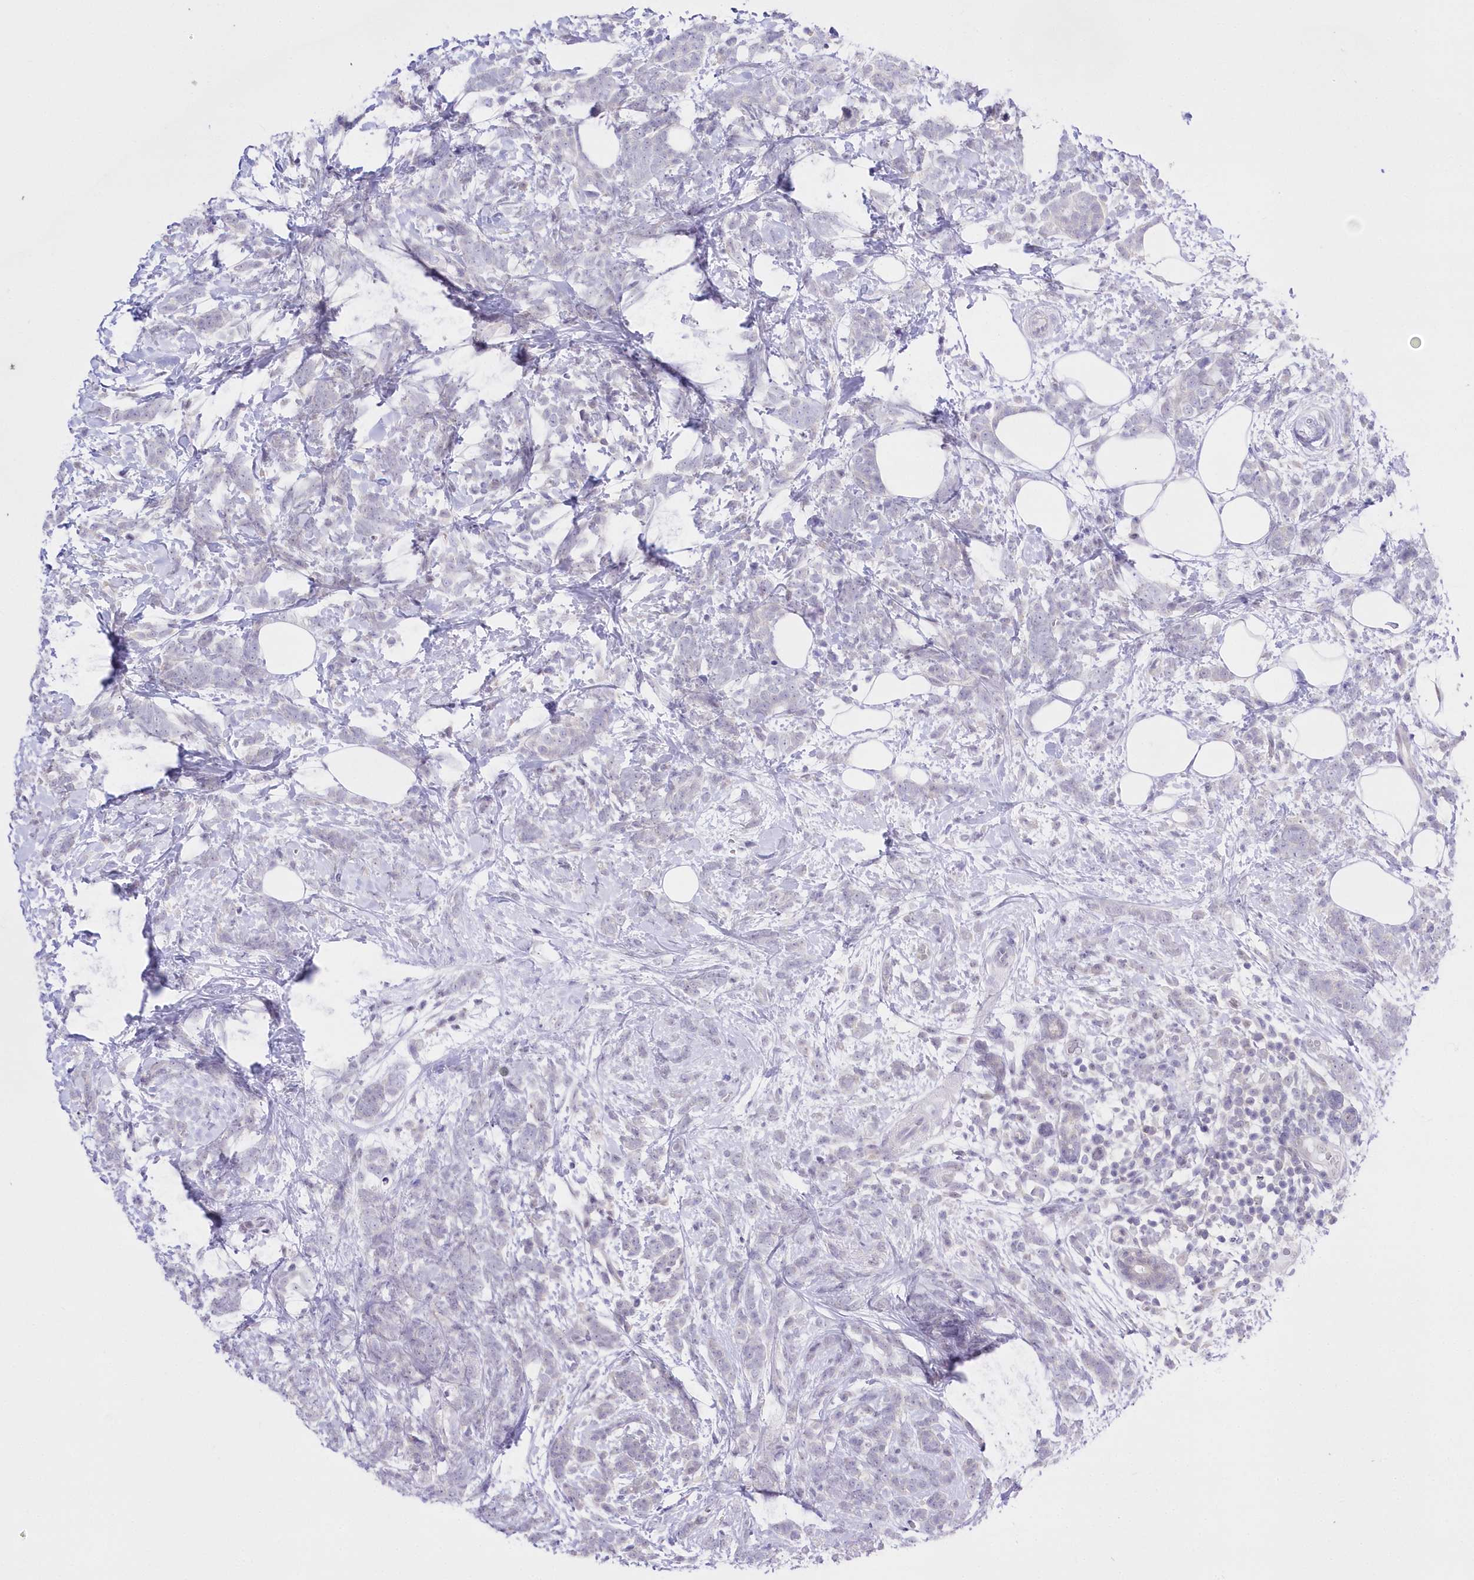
{"staining": {"intensity": "negative", "quantity": "none", "location": "none"}, "tissue": "breast cancer", "cell_type": "Tumor cells", "image_type": "cancer", "snomed": [{"axis": "morphology", "description": "Lobular carcinoma"}, {"axis": "topography", "description": "Breast"}], "caption": "Breast lobular carcinoma stained for a protein using IHC demonstrates no expression tumor cells.", "gene": "UBA6", "patient": {"sex": "female", "age": 58}}